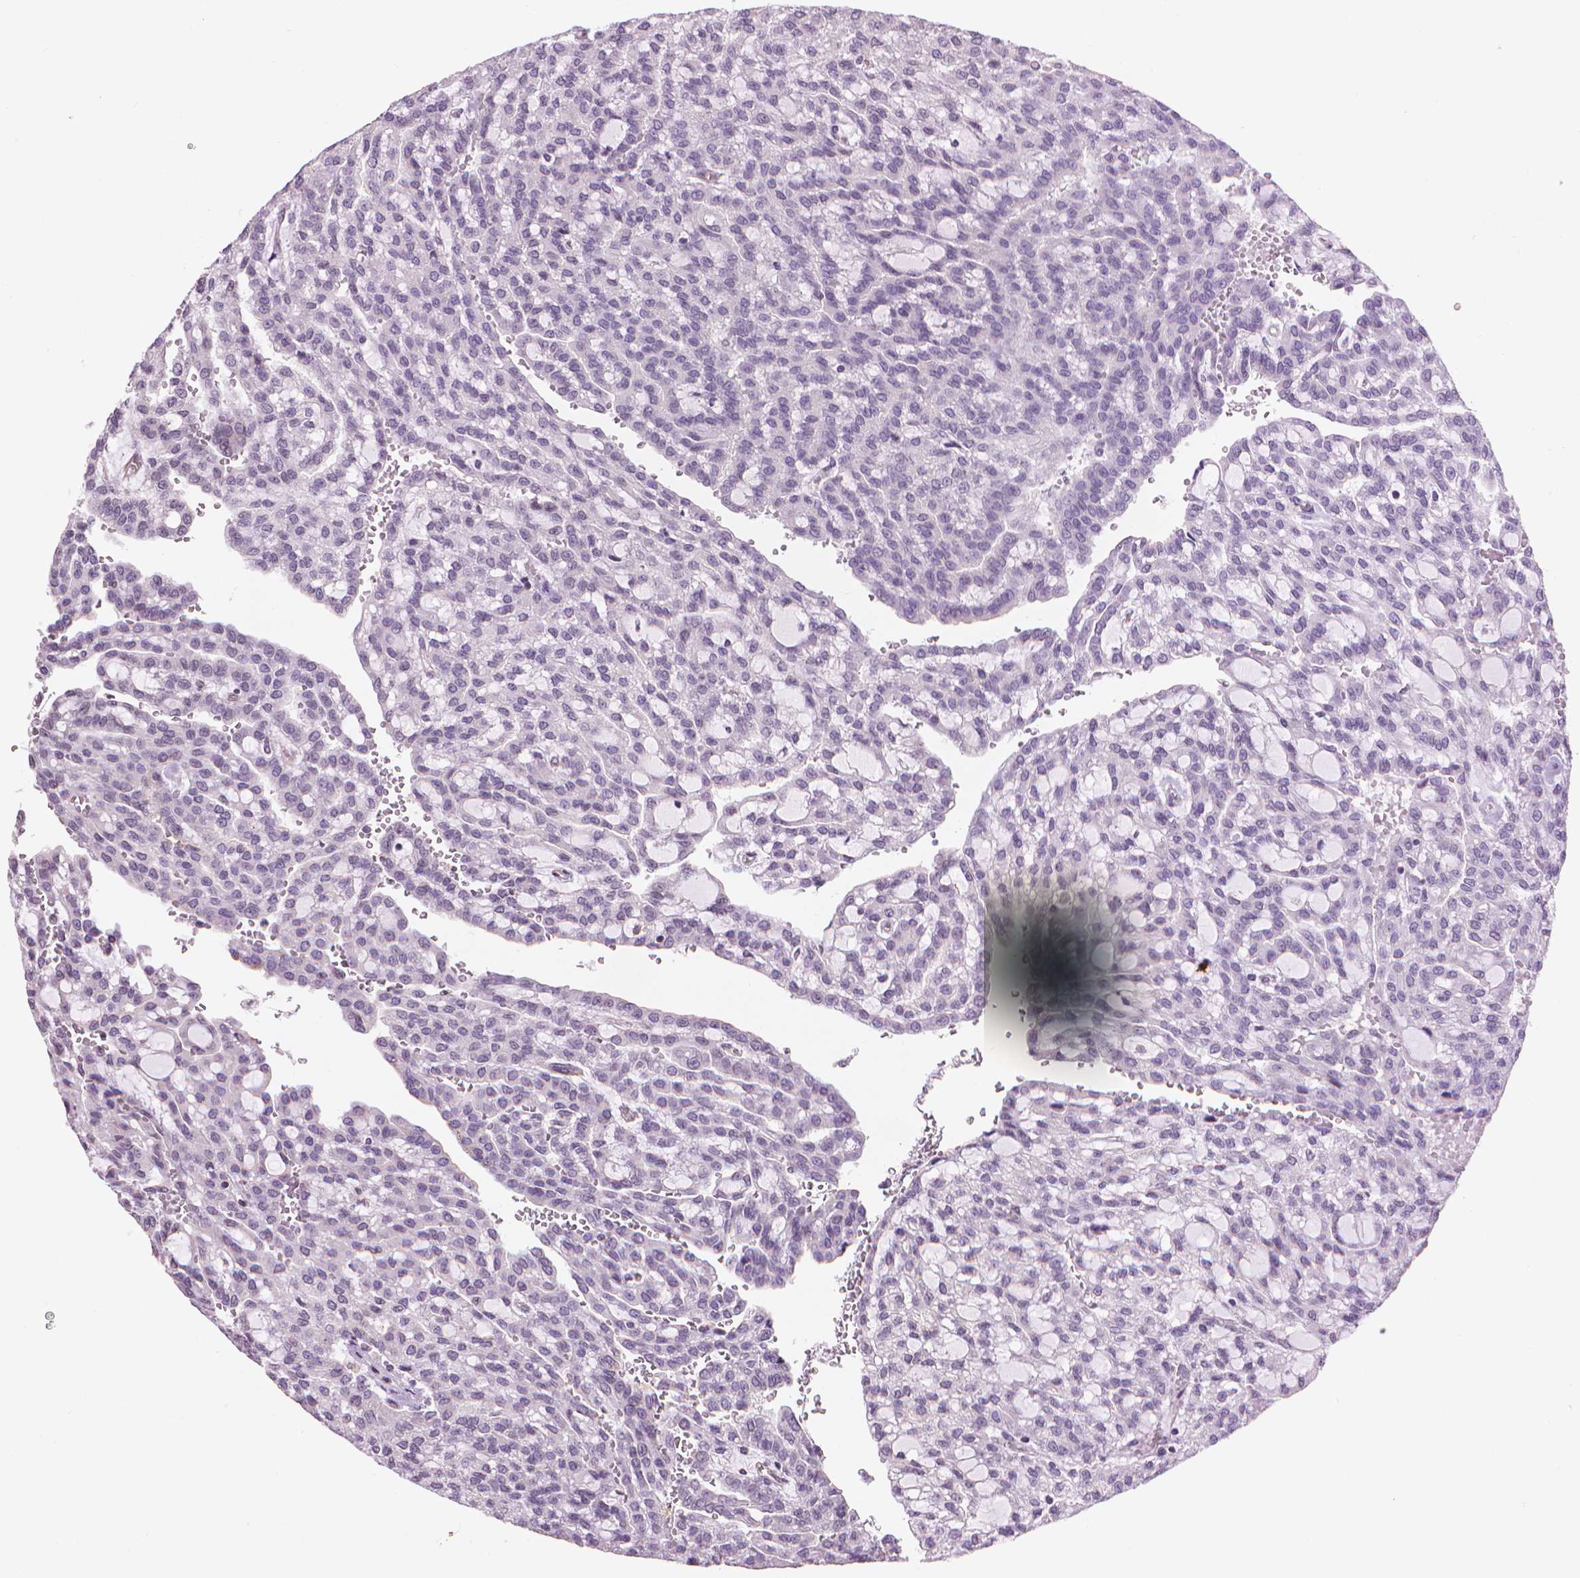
{"staining": {"intensity": "negative", "quantity": "none", "location": "none"}, "tissue": "renal cancer", "cell_type": "Tumor cells", "image_type": "cancer", "snomed": [{"axis": "morphology", "description": "Adenocarcinoma, NOS"}, {"axis": "topography", "description": "Kidney"}], "caption": "IHC of human renal cancer (adenocarcinoma) reveals no staining in tumor cells. Nuclei are stained in blue.", "gene": "TMEM184A", "patient": {"sex": "male", "age": 63}}